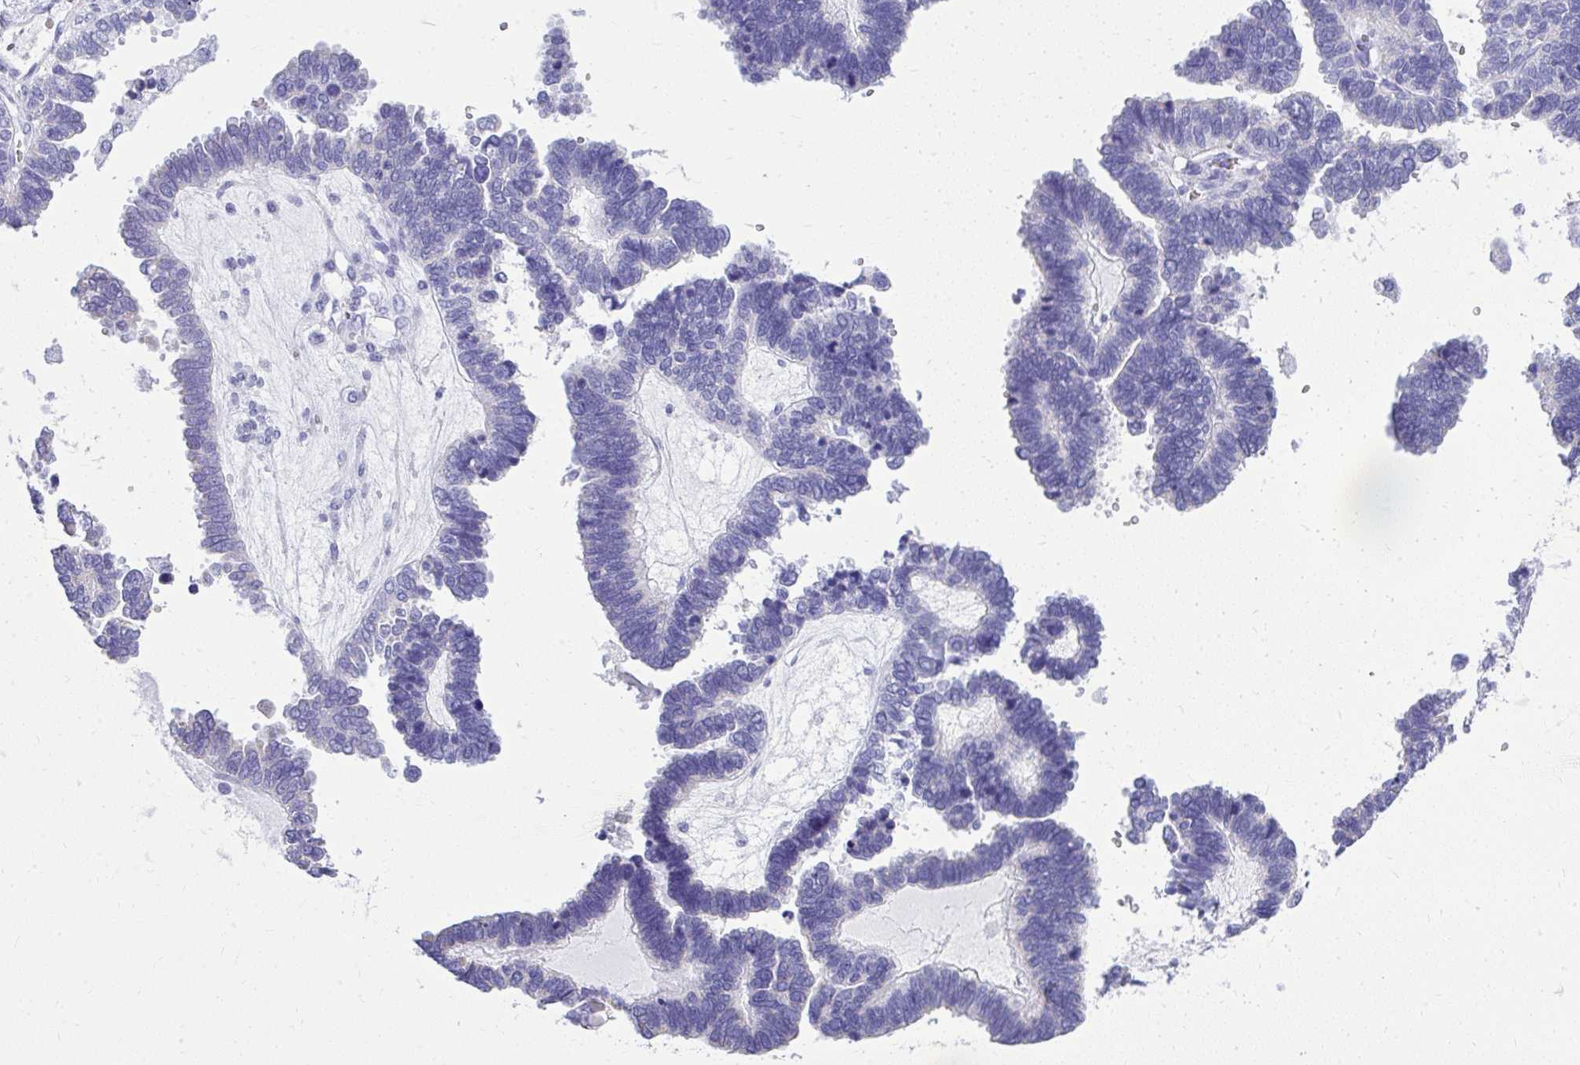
{"staining": {"intensity": "negative", "quantity": "none", "location": "none"}, "tissue": "ovarian cancer", "cell_type": "Tumor cells", "image_type": "cancer", "snomed": [{"axis": "morphology", "description": "Cystadenocarcinoma, serous, NOS"}, {"axis": "topography", "description": "Ovary"}], "caption": "This is a micrograph of IHC staining of serous cystadenocarcinoma (ovarian), which shows no positivity in tumor cells.", "gene": "RALYL", "patient": {"sex": "female", "age": 51}}